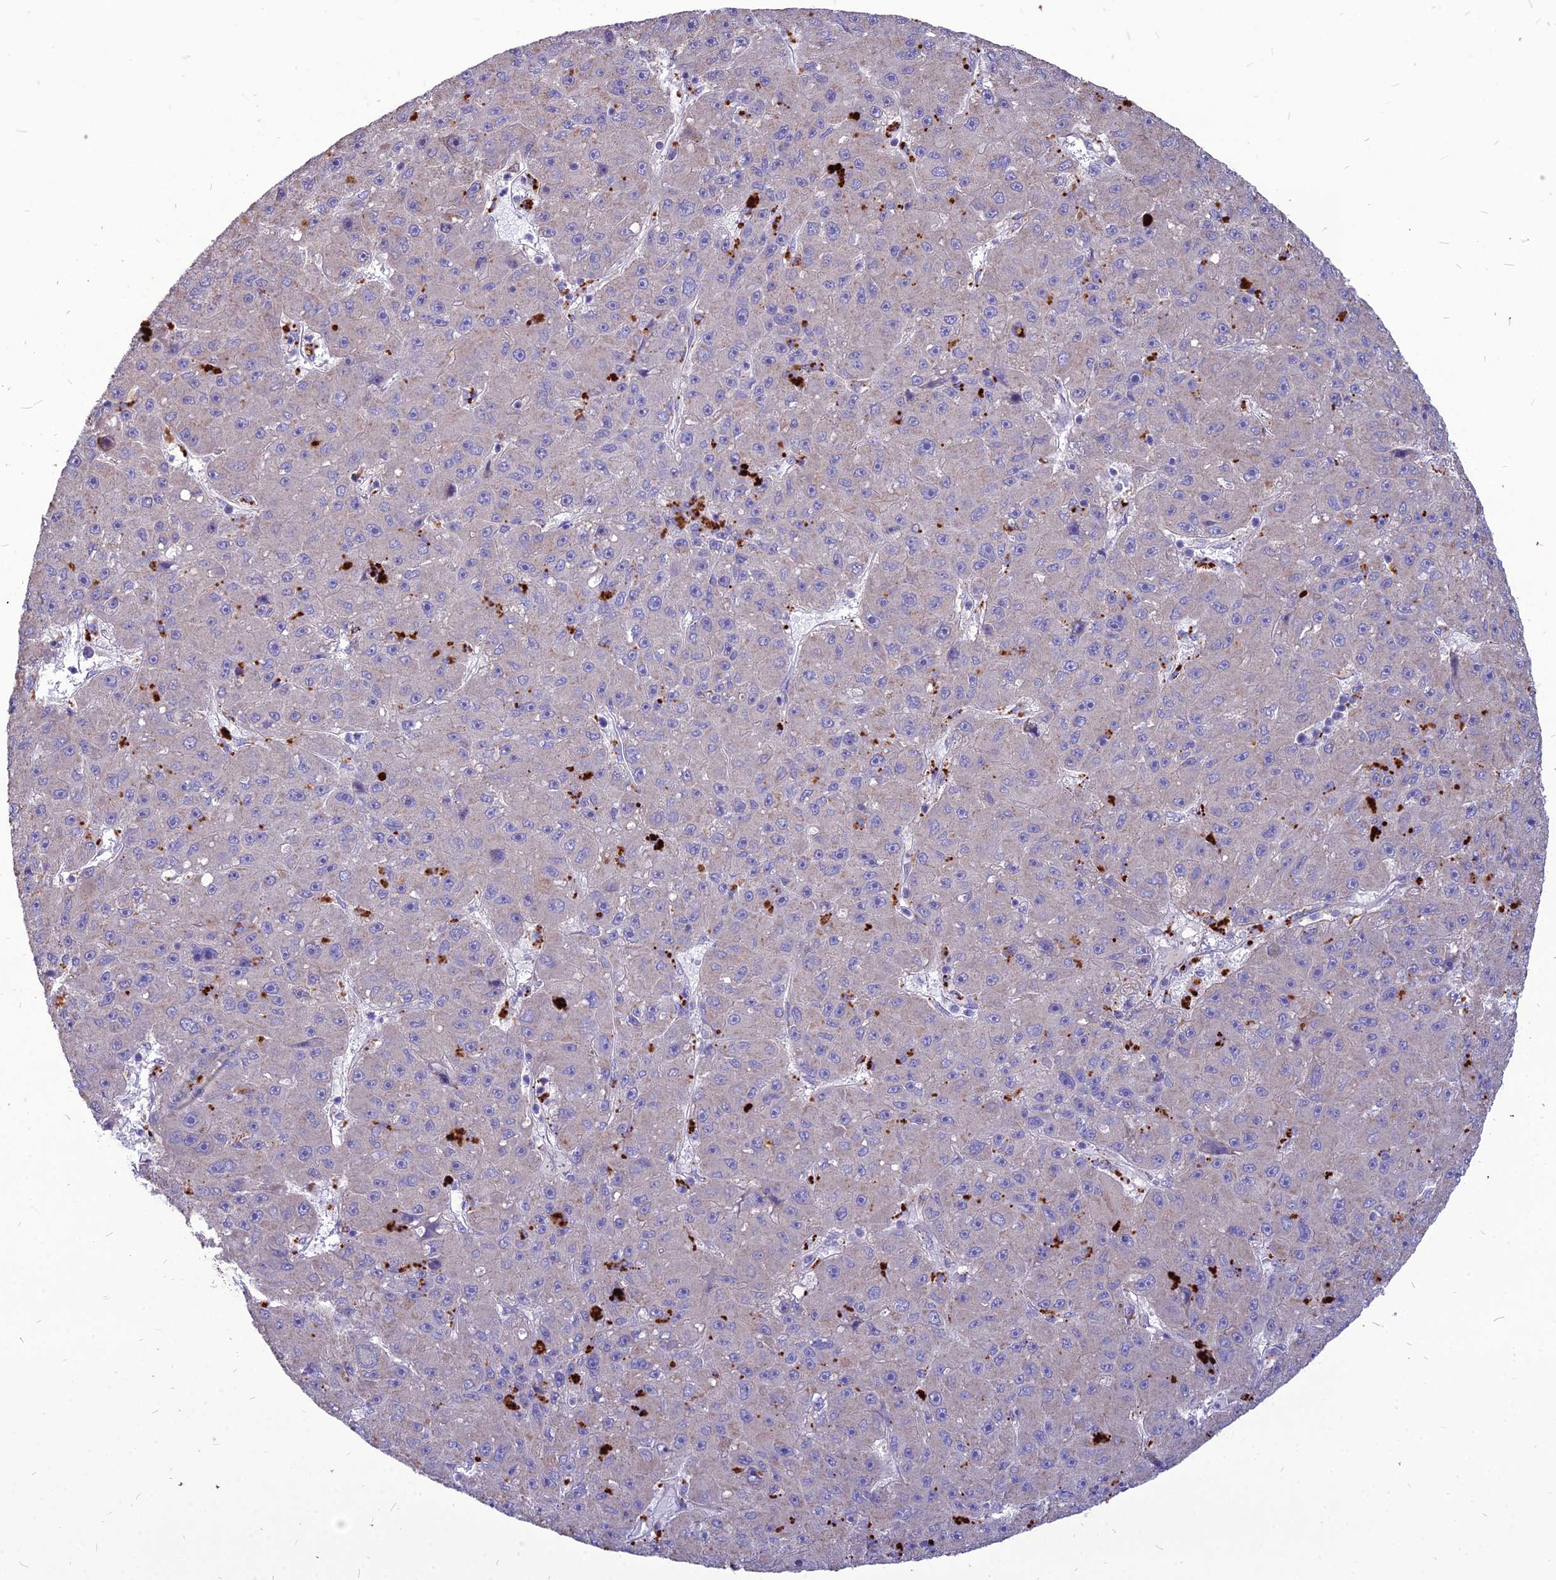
{"staining": {"intensity": "negative", "quantity": "none", "location": "none"}, "tissue": "liver cancer", "cell_type": "Tumor cells", "image_type": "cancer", "snomed": [{"axis": "morphology", "description": "Carcinoma, Hepatocellular, NOS"}, {"axis": "topography", "description": "Liver"}], "caption": "Hepatocellular carcinoma (liver) was stained to show a protein in brown. There is no significant positivity in tumor cells.", "gene": "PCED1B", "patient": {"sex": "male", "age": 67}}